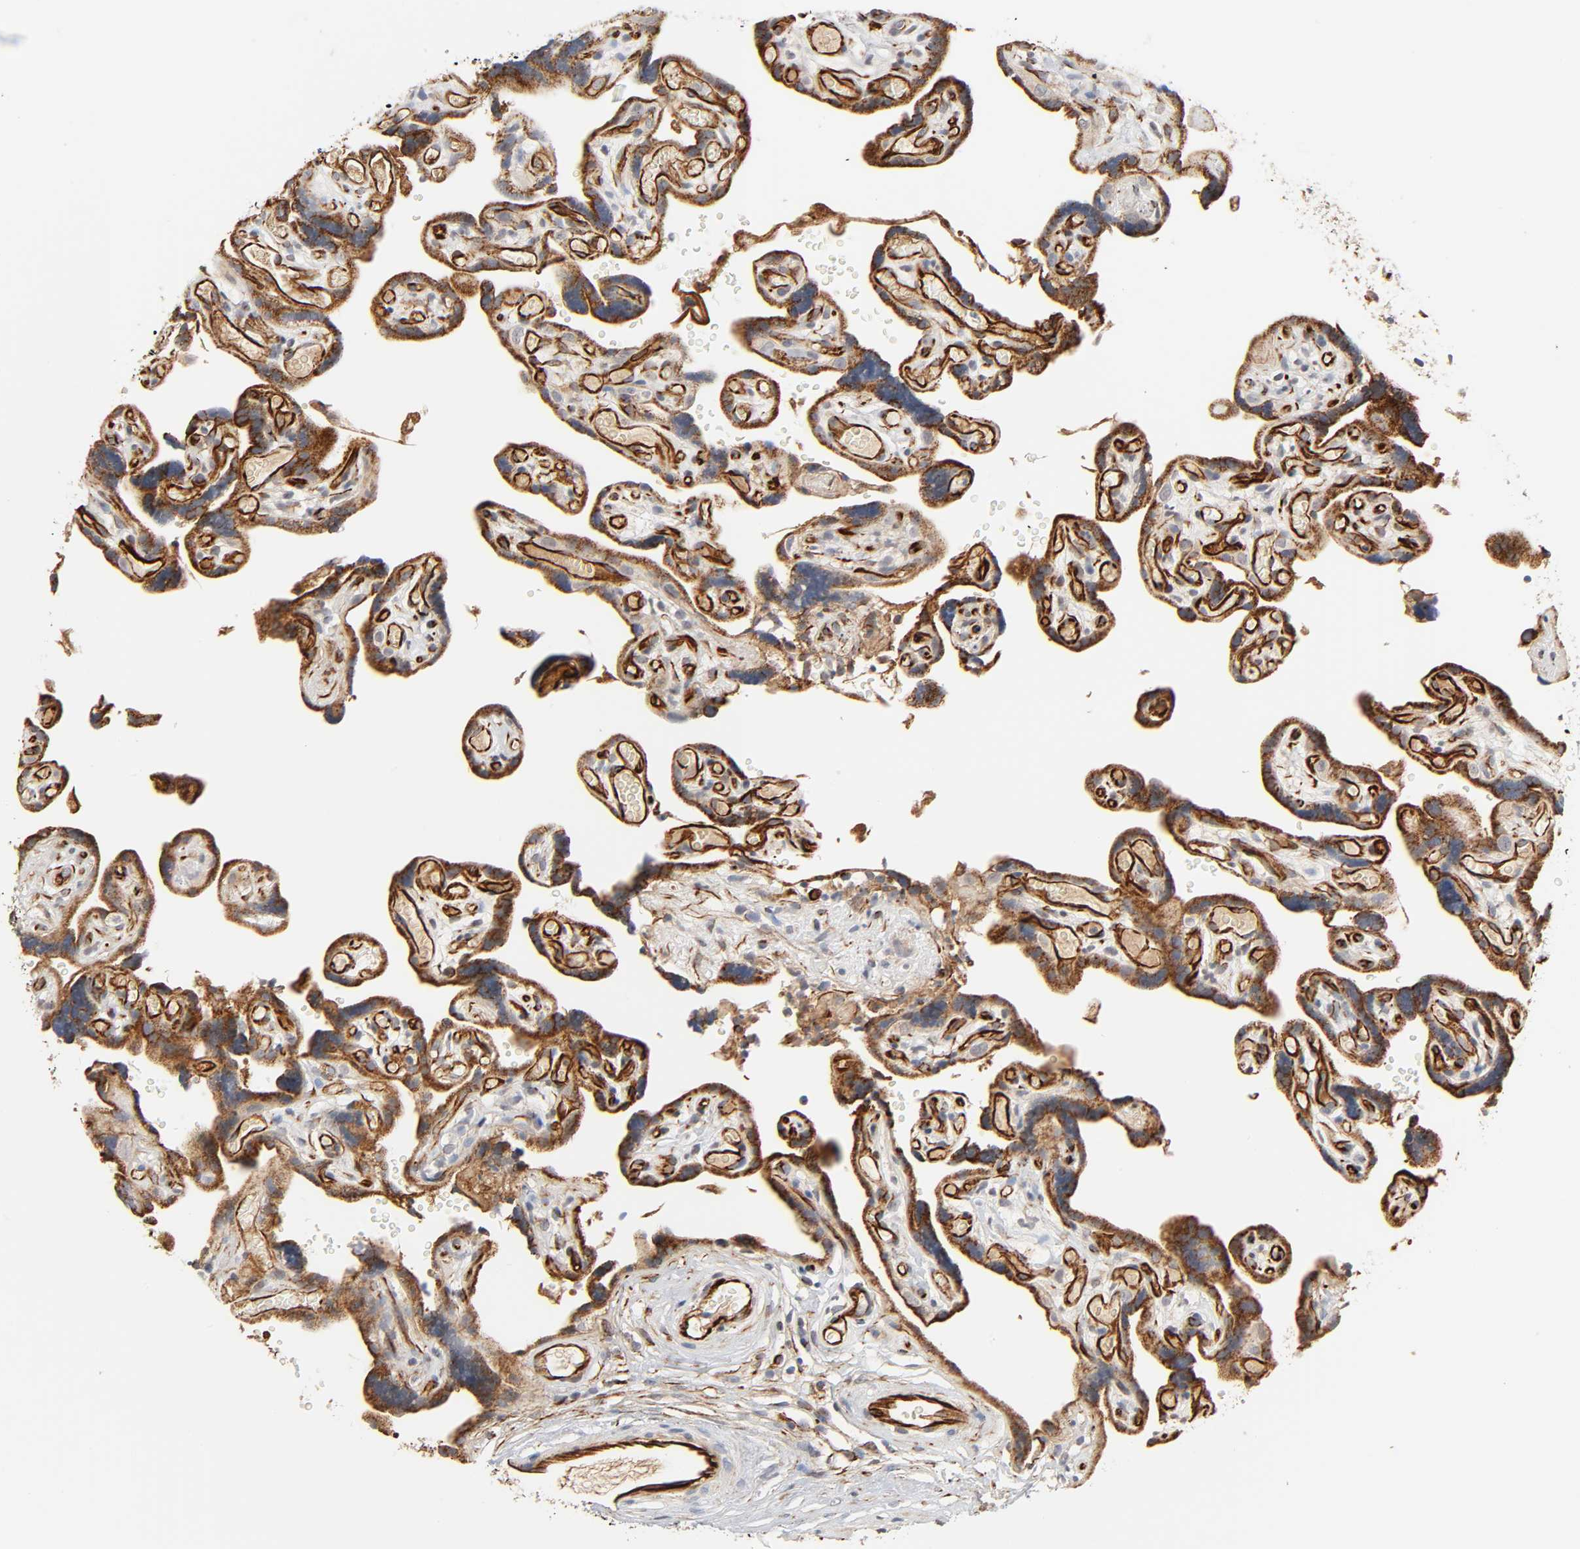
{"staining": {"intensity": "strong", "quantity": ">75%", "location": "cytoplasmic/membranous"}, "tissue": "placenta", "cell_type": "Decidual cells", "image_type": "normal", "snomed": [{"axis": "morphology", "description": "Normal tissue, NOS"}, {"axis": "topography", "description": "Placenta"}], "caption": "A high-resolution image shows immunohistochemistry staining of unremarkable placenta, which exhibits strong cytoplasmic/membranous positivity in about >75% of decidual cells. (brown staining indicates protein expression, while blue staining denotes nuclei).", "gene": "REEP5", "patient": {"sex": "female", "age": 30}}